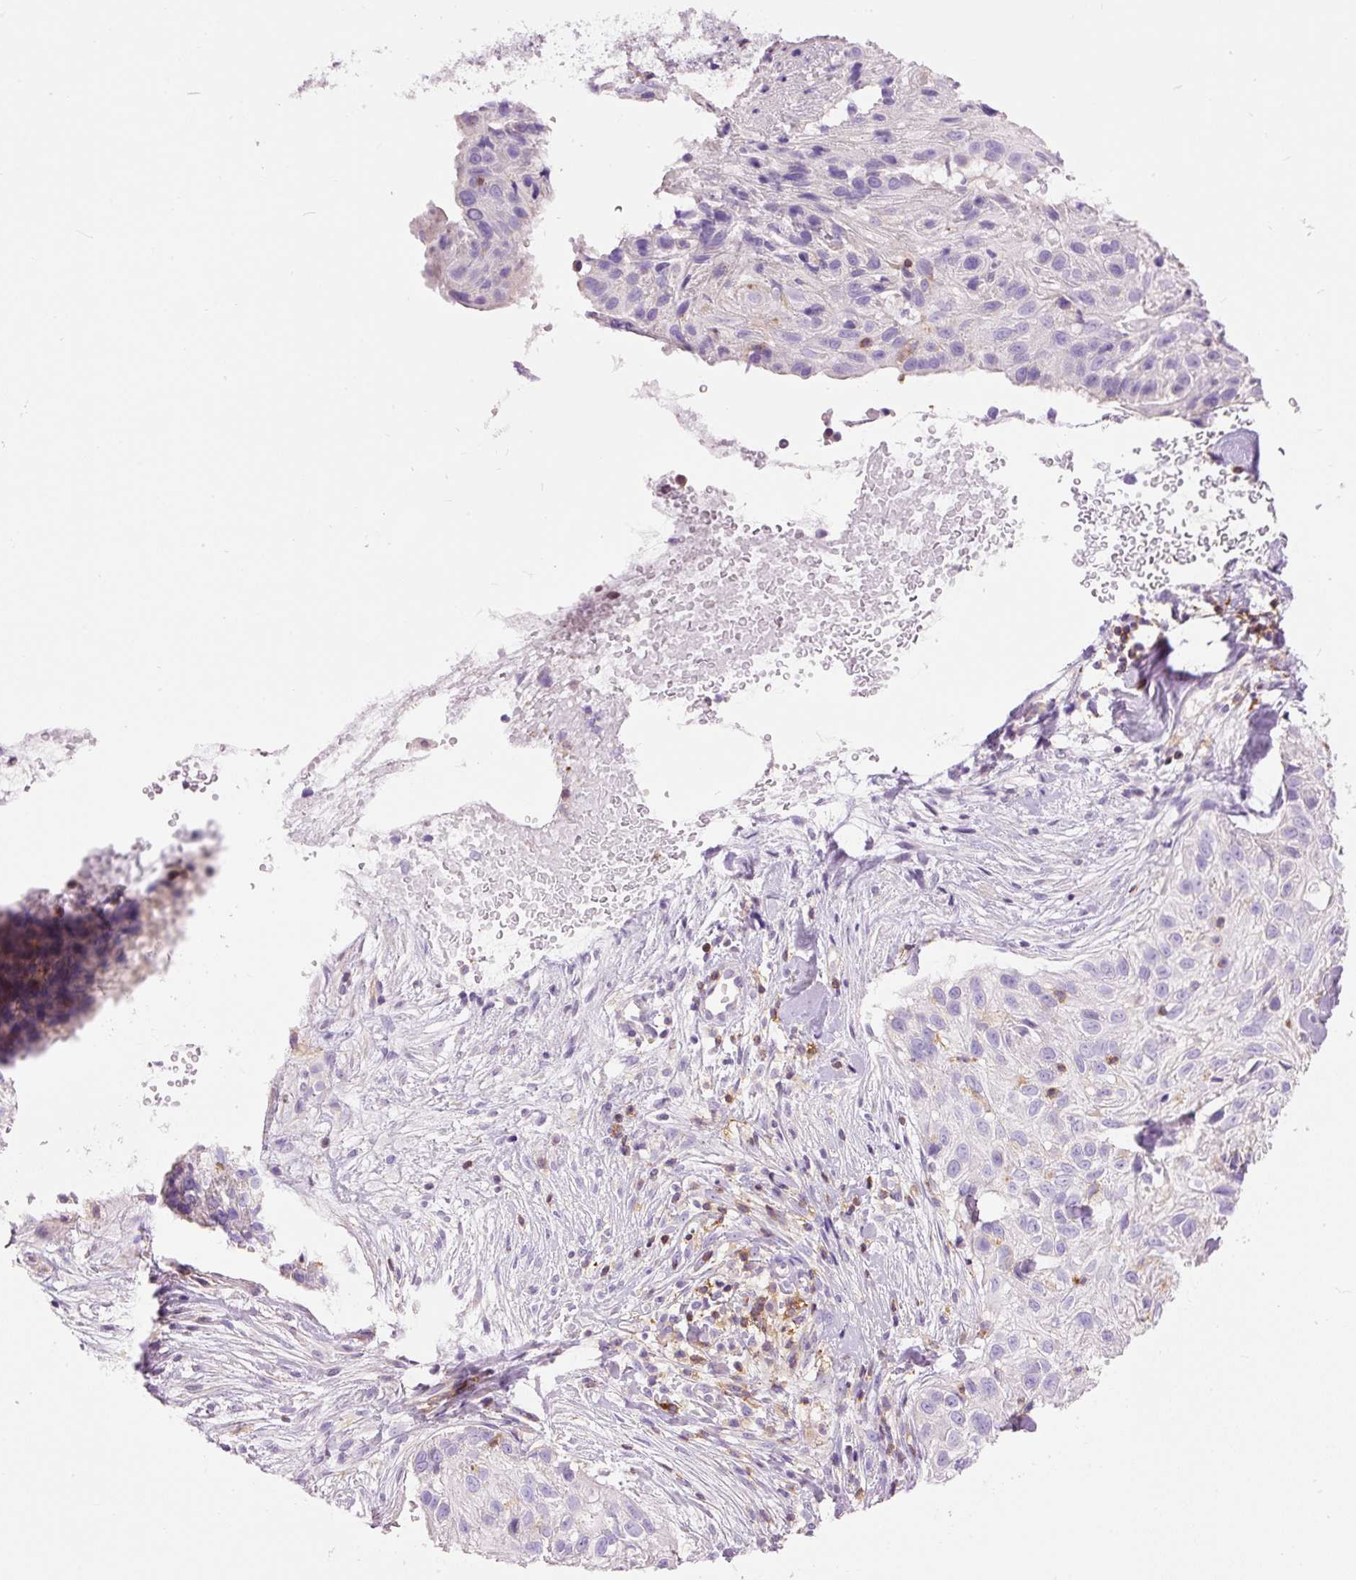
{"staining": {"intensity": "negative", "quantity": "none", "location": "none"}, "tissue": "skin cancer", "cell_type": "Tumor cells", "image_type": "cancer", "snomed": [{"axis": "morphology", "description": "Squamous cell carcinoma, NOS"}, {"axis": "topography", "description": "Skin"}], "caption": "IHC histopathology image of skin squamous cell carcinoma stained for a protein (brown), which shows no expression in tumor cells. Nuclei are stained in blue.", "gene": "DOK6", "patient": {"sex": "male", "age": 82}}